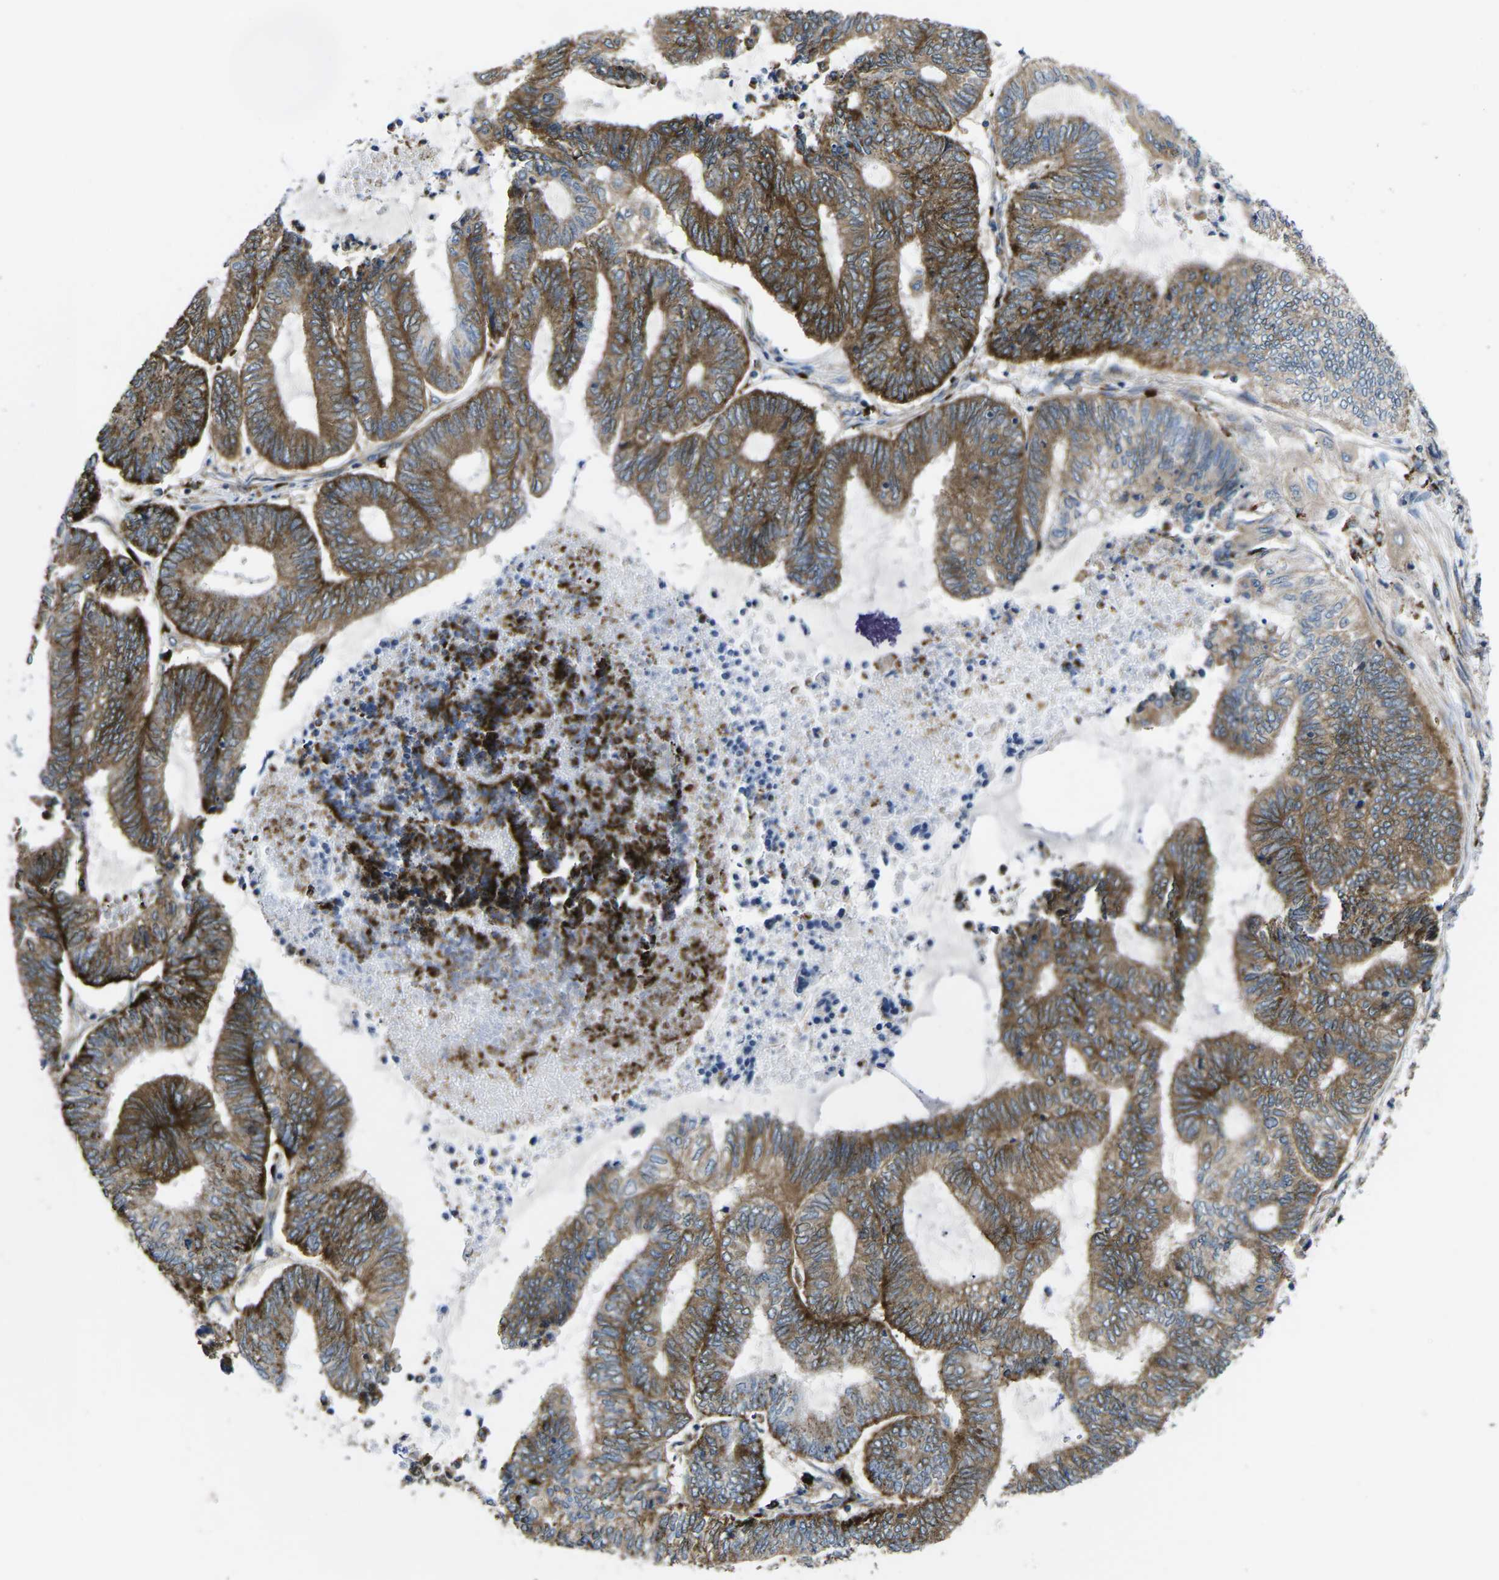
{"staining": {"intensity": "strong", "quantity": ">75%", "location": "cytoplasmic/membranous"}, "tissue": "endometrial cancer", "cell_type": "Tumor cells", "image_type": "cancer", "snomed": [{"axis": "morphology", "description": "Adenocarcinoma, NOS"}, {"axis": "topography", "description": "Uterus"}, {"axis": "topography", "description": "Endometrium"}], "caption": "Protein staining by immunohistochemistry (IHC) displays strong cytoplasmic/membranous positivity in approximately >75% of tumor cells in endometrial cancer (adenocarcinoma). The staining was performed using DAB to visualize the protein expression in brown, while the nuclei were stained in blue with hematoxylin (Magnification: 20x).", "gene": "DLG1", "patient": {"sex": "female", "age": 70}}